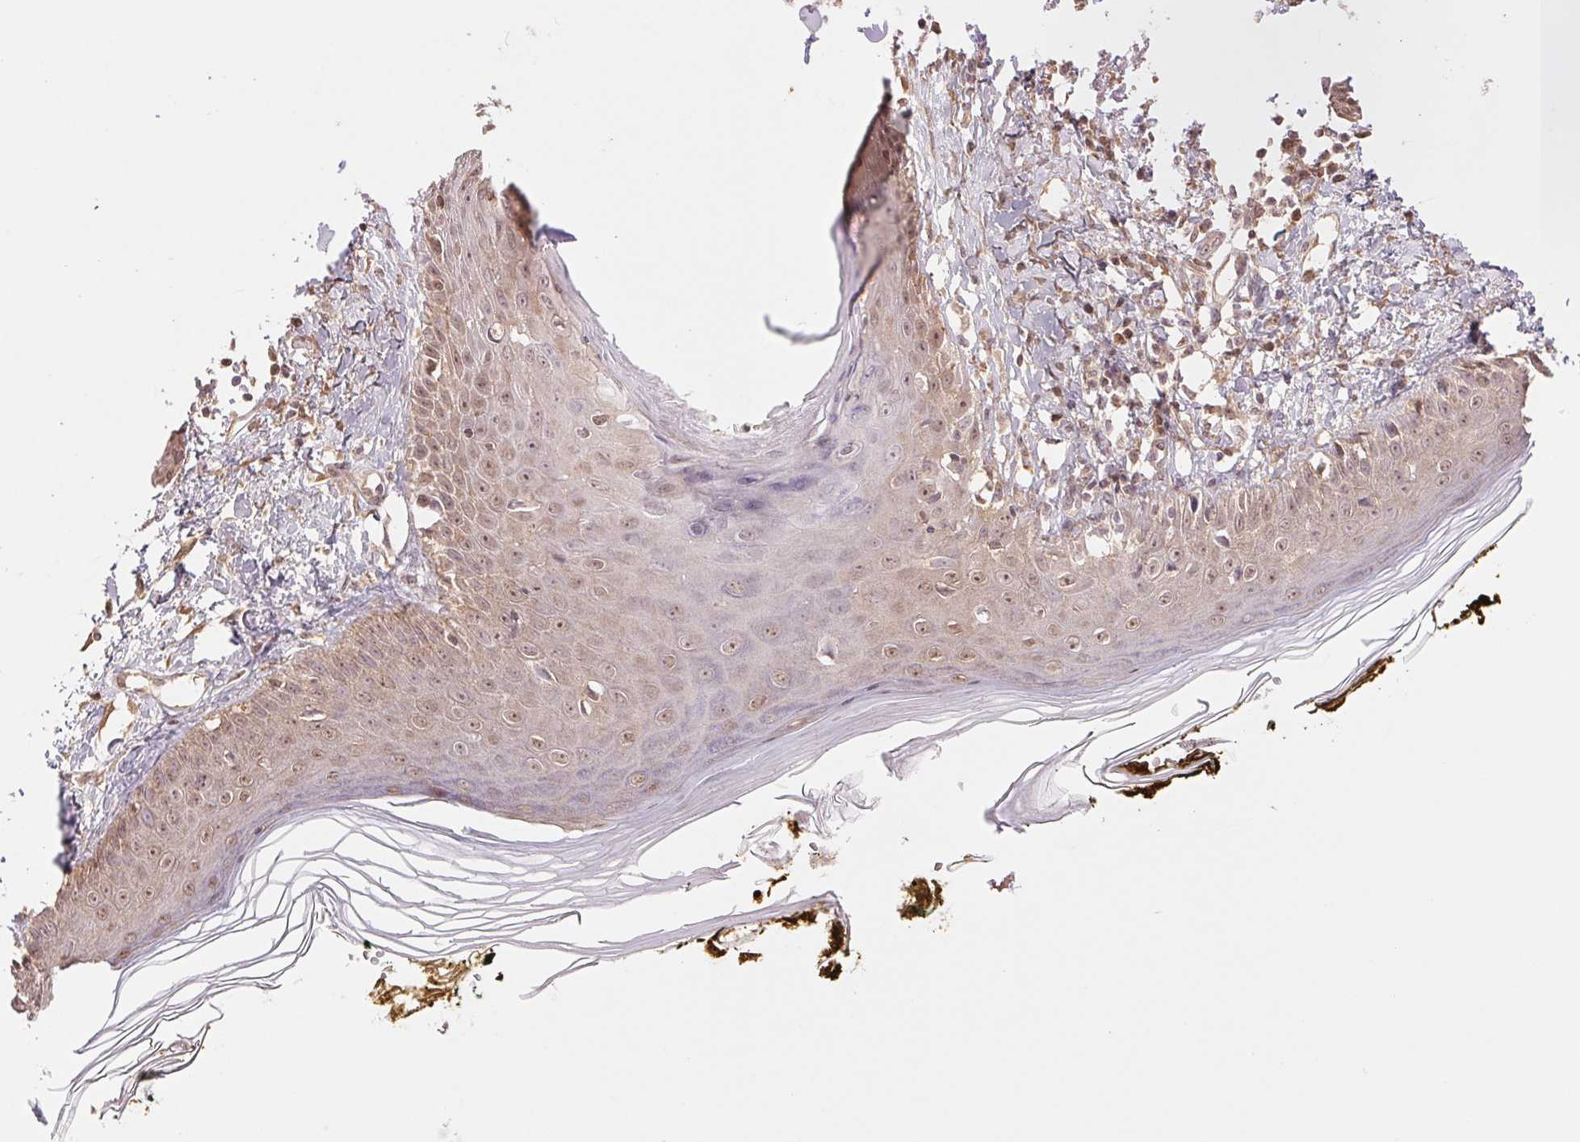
{"staining": {"intensity": "weak", "quantity": ">75%", "location": "cytoplasmic/membranous,nuclear"}, "tissue": "skin", "cell_type": "Fibroblasts", "image_type": "normal", "snomed": [{"axis": "morphology", "description": "Normal tissue, NOS"}, {"axis": "topography", "description": "Skin"}], "caption": "High-magnification brightfield microscopy of benign skin stained with DAB (brown) and counterstained with hematoxylin (blue). fibroblasts exhibit weak cytoplasmic/membranous,nuclear positivity is seen in approximately>75% of cells.", "gene": "CDC123", "patient": {"sex": "male", "age": 76}}